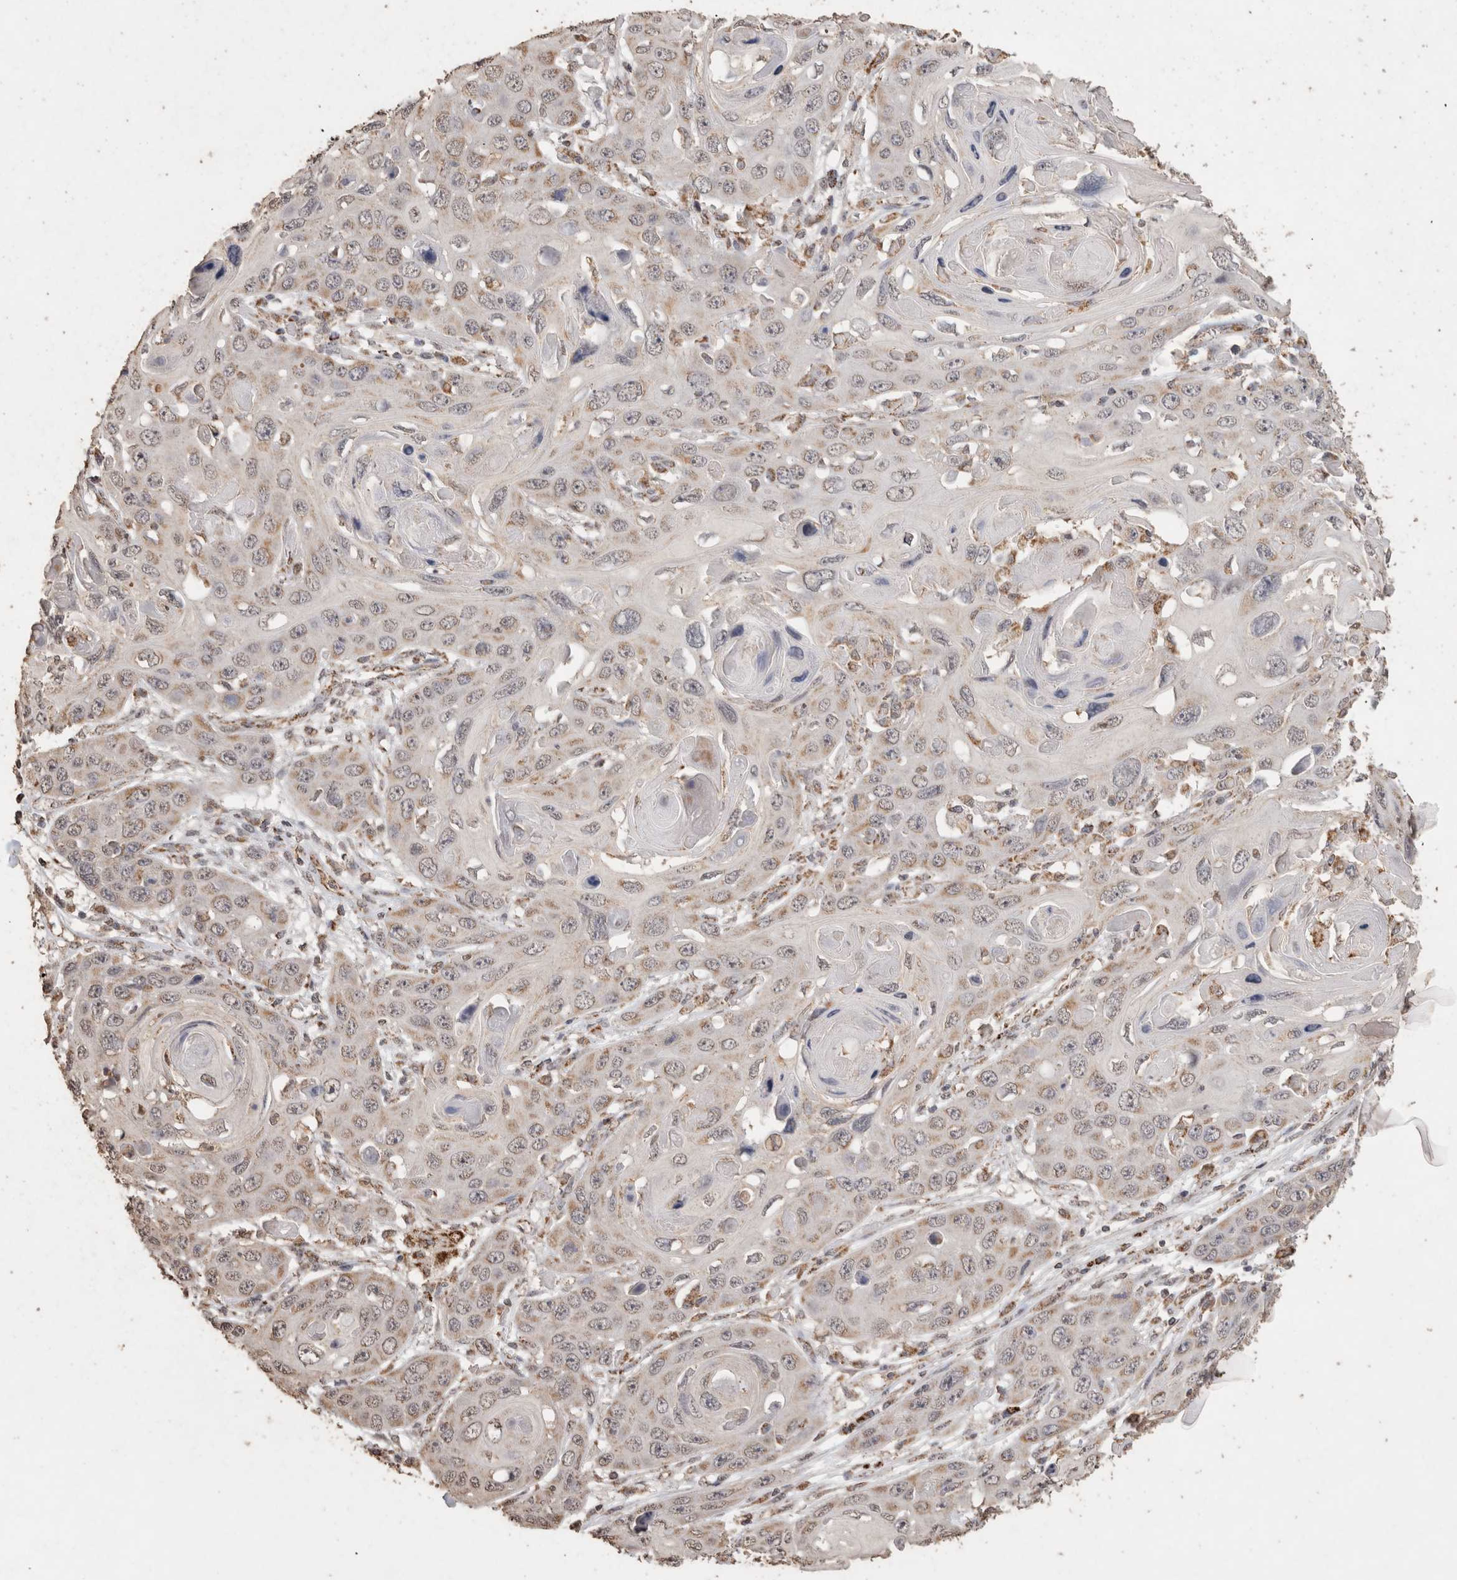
{"staining": {"intensity": "weak", "quantity": ">75%", "location": "cytoplasmic/membranous"}, "tissue": "skin cancer", "cell_type": "Tumor cells", "image_type": "cancer", "snomed": [{"axis": "morphology", "description": "Squamous cell carcinoma, NOS"}, {"axis": "topography", "description": "Skin"}], "caption": "Brown immunohistochemical staining in human skin squamous cell carcinoma reveals weak cytoplasmic/membranous expression in about >75% of tumor cells.", "gene": "ACADM", "patient": {"sex": "male", "age": 55}}